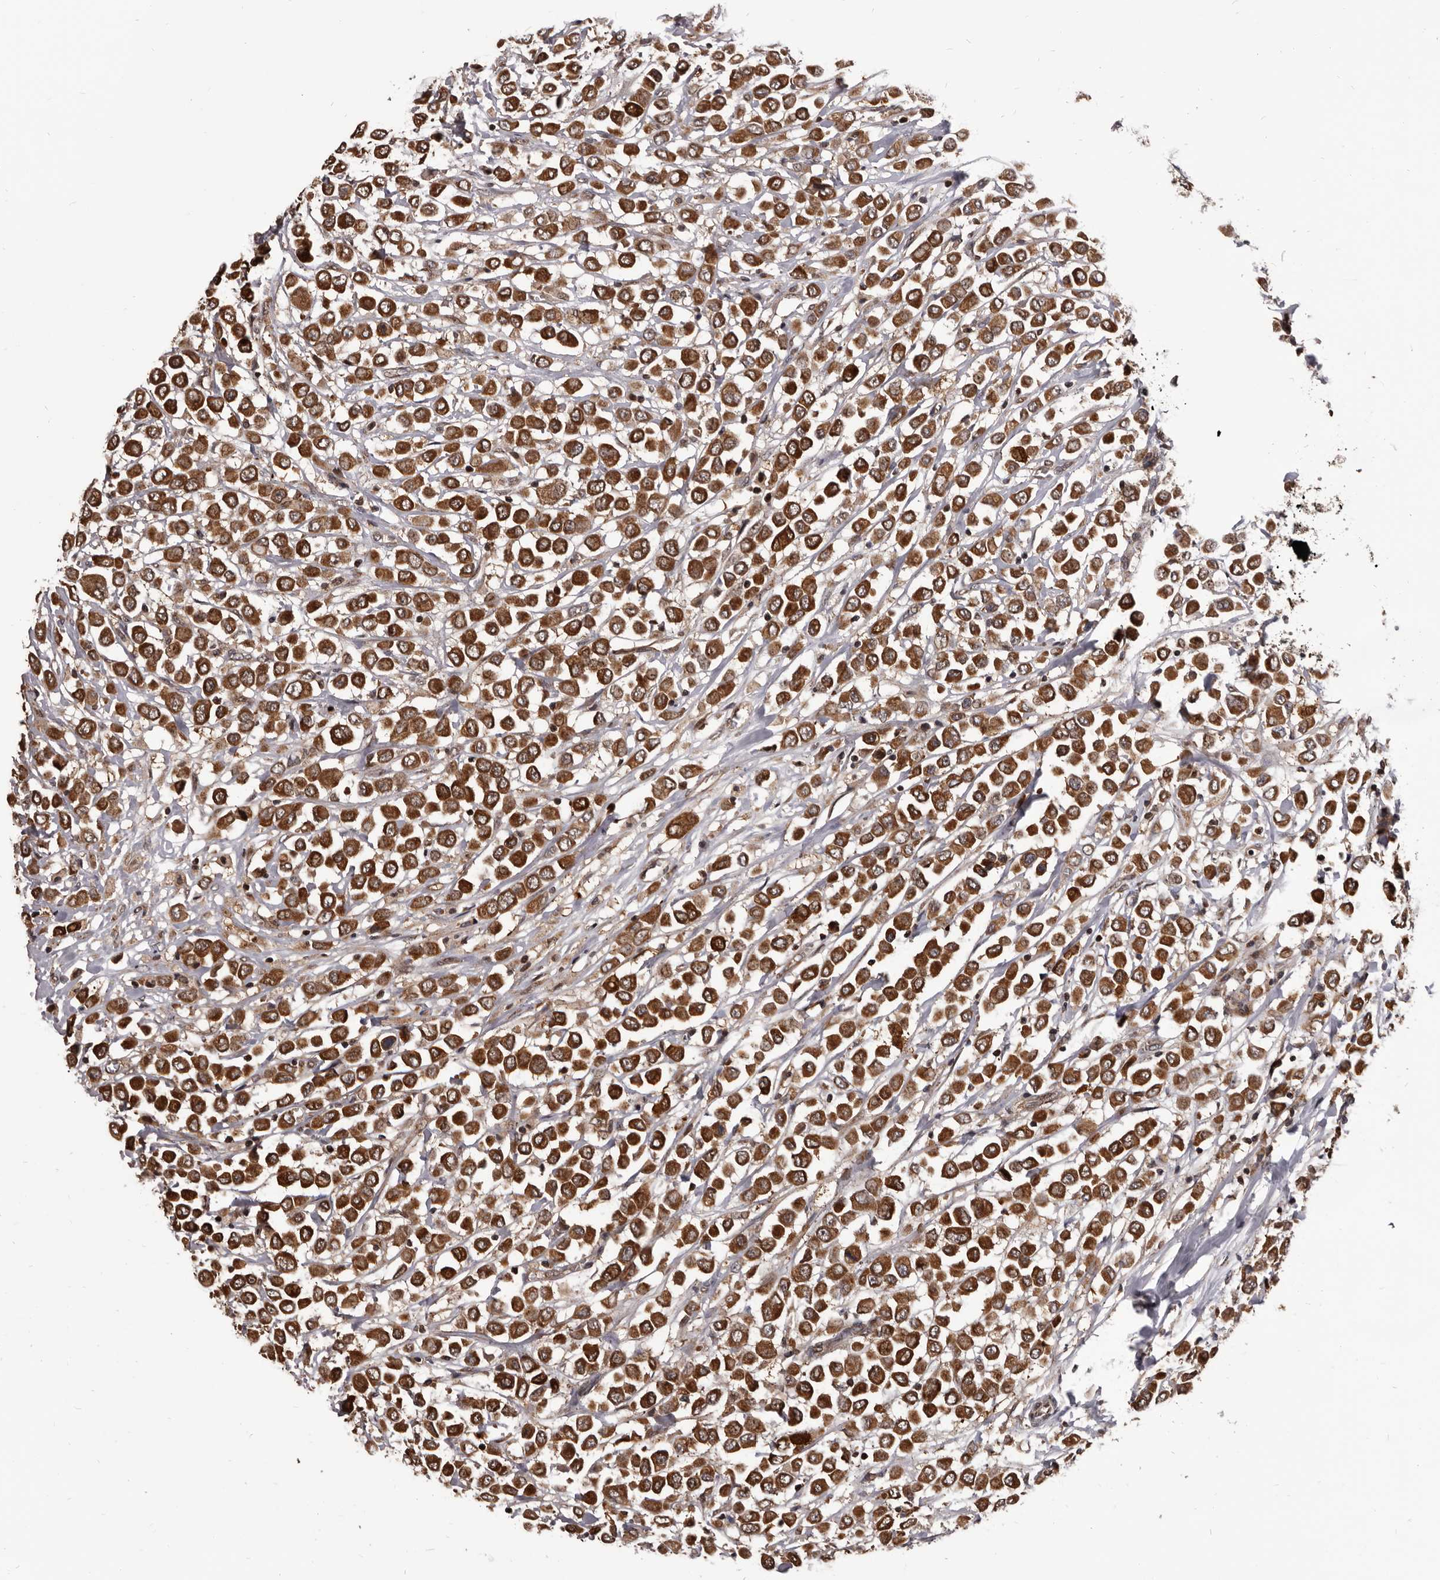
{"staining": {"intensity": "strong", "quantity": ">75%", "location": "cytoplasmic/membranous"}, "tissue": "breast cancer", "cell_type": "Tumor cells", "image_type": "cancer", "snomed": [{"axis": "morphology", "description": "Duct carcinoma"}, {"axis": "topography", "description": "Breast"}], "caption": "The immunohistochemical stain shows strong cytoplasmic/membranous staining in tumor cells of breast invasive ductal carcinoma tissue.", "gene": "MAP3K14", "patient": {"sex": "female", "age": 61}}